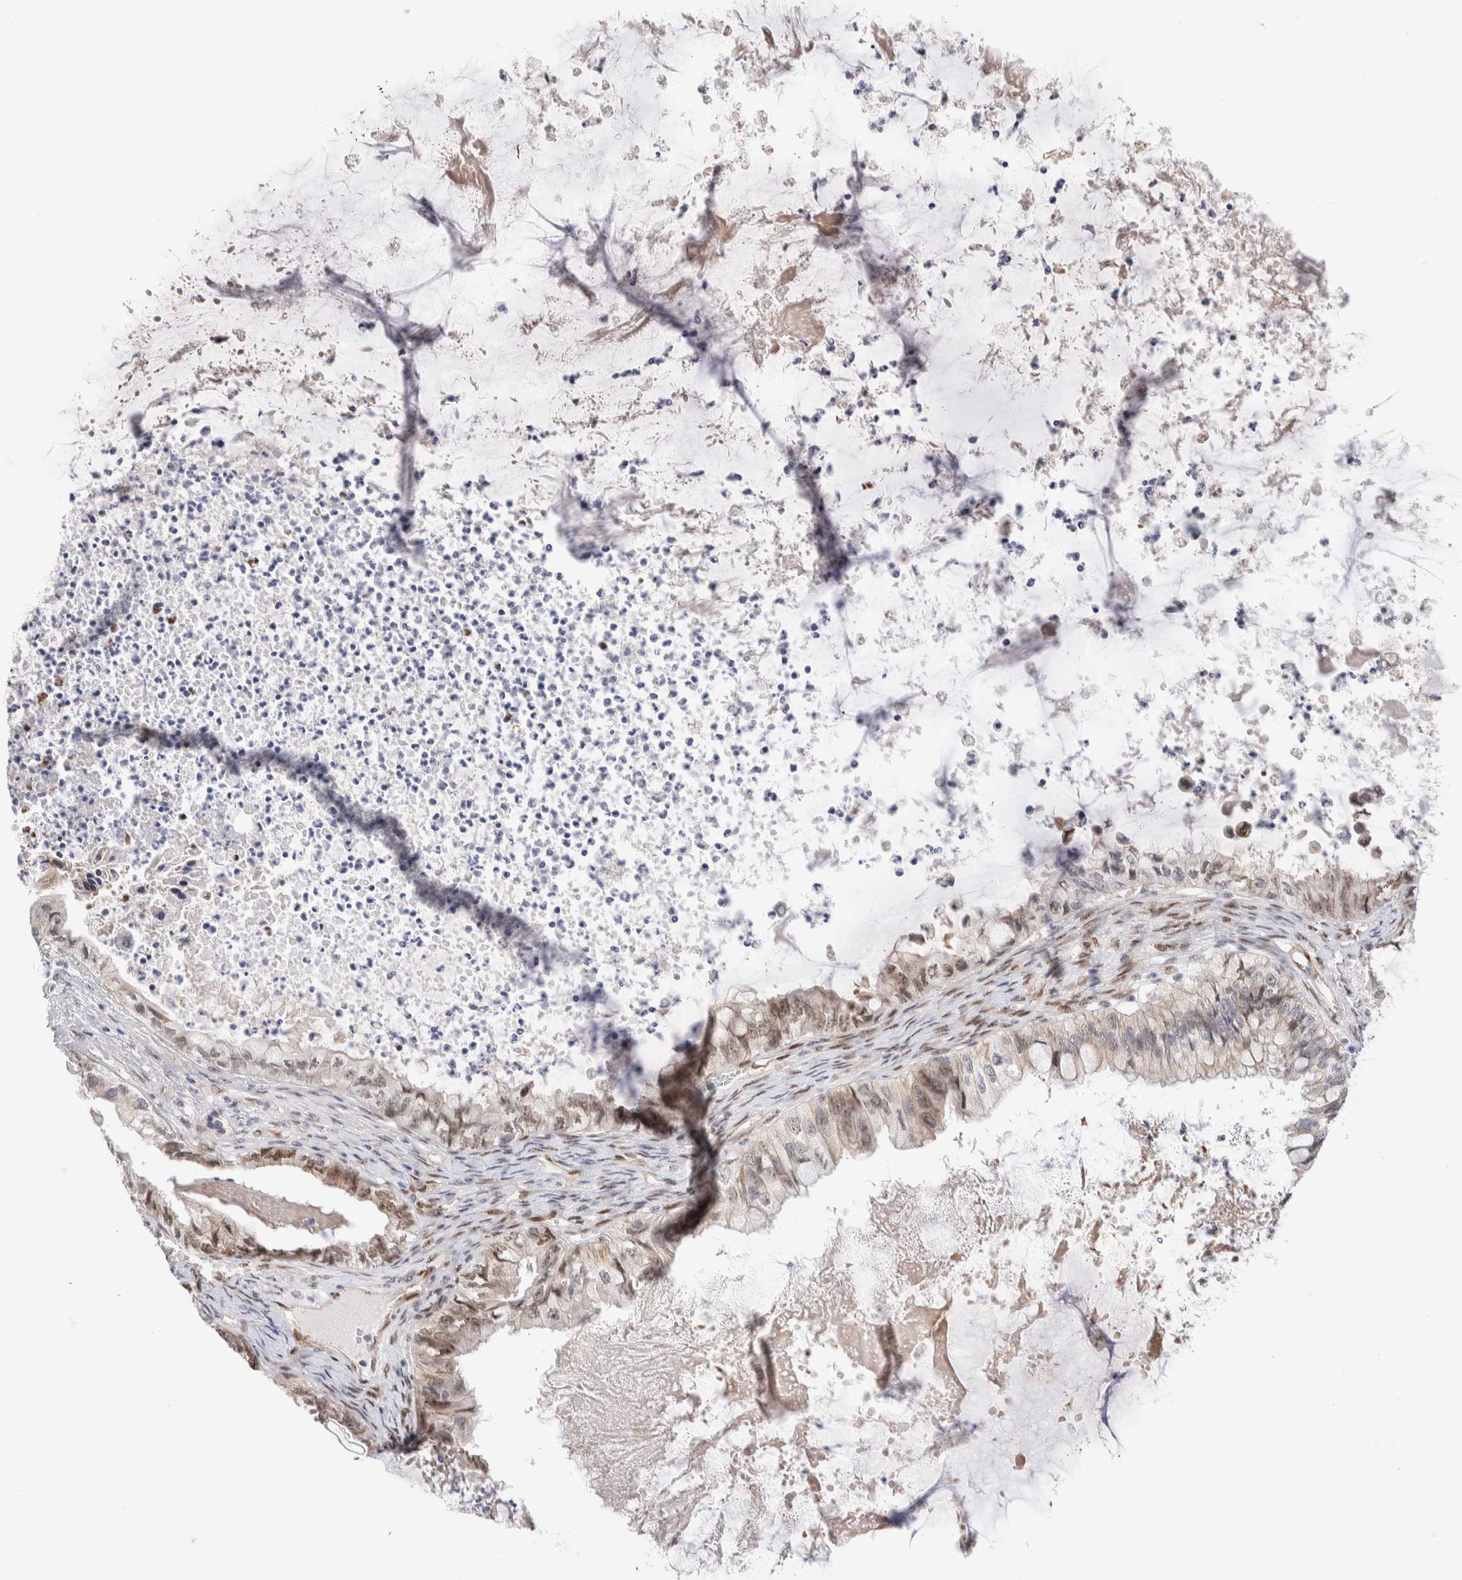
{"staining": {"intensity": "weak", "quantity": "25%-75%", "location": "cytoplasmic/membranous"}, "tissue": "ovarian cancer", "cell_type": "Tumor cells", "image_type": "cancer", "snomed": [{"axis": "morphology", "description": "Cystadenocarcinoma, mucinous, NOS"}, {"axis": "topography", "description": "Ovary"}], "caption": "Human ovarian cancer stained with a protein marker exhibits weak staining in tumor cells.", "gene": "NSMAF", "patient": {"sex": "female", "age": 80}}